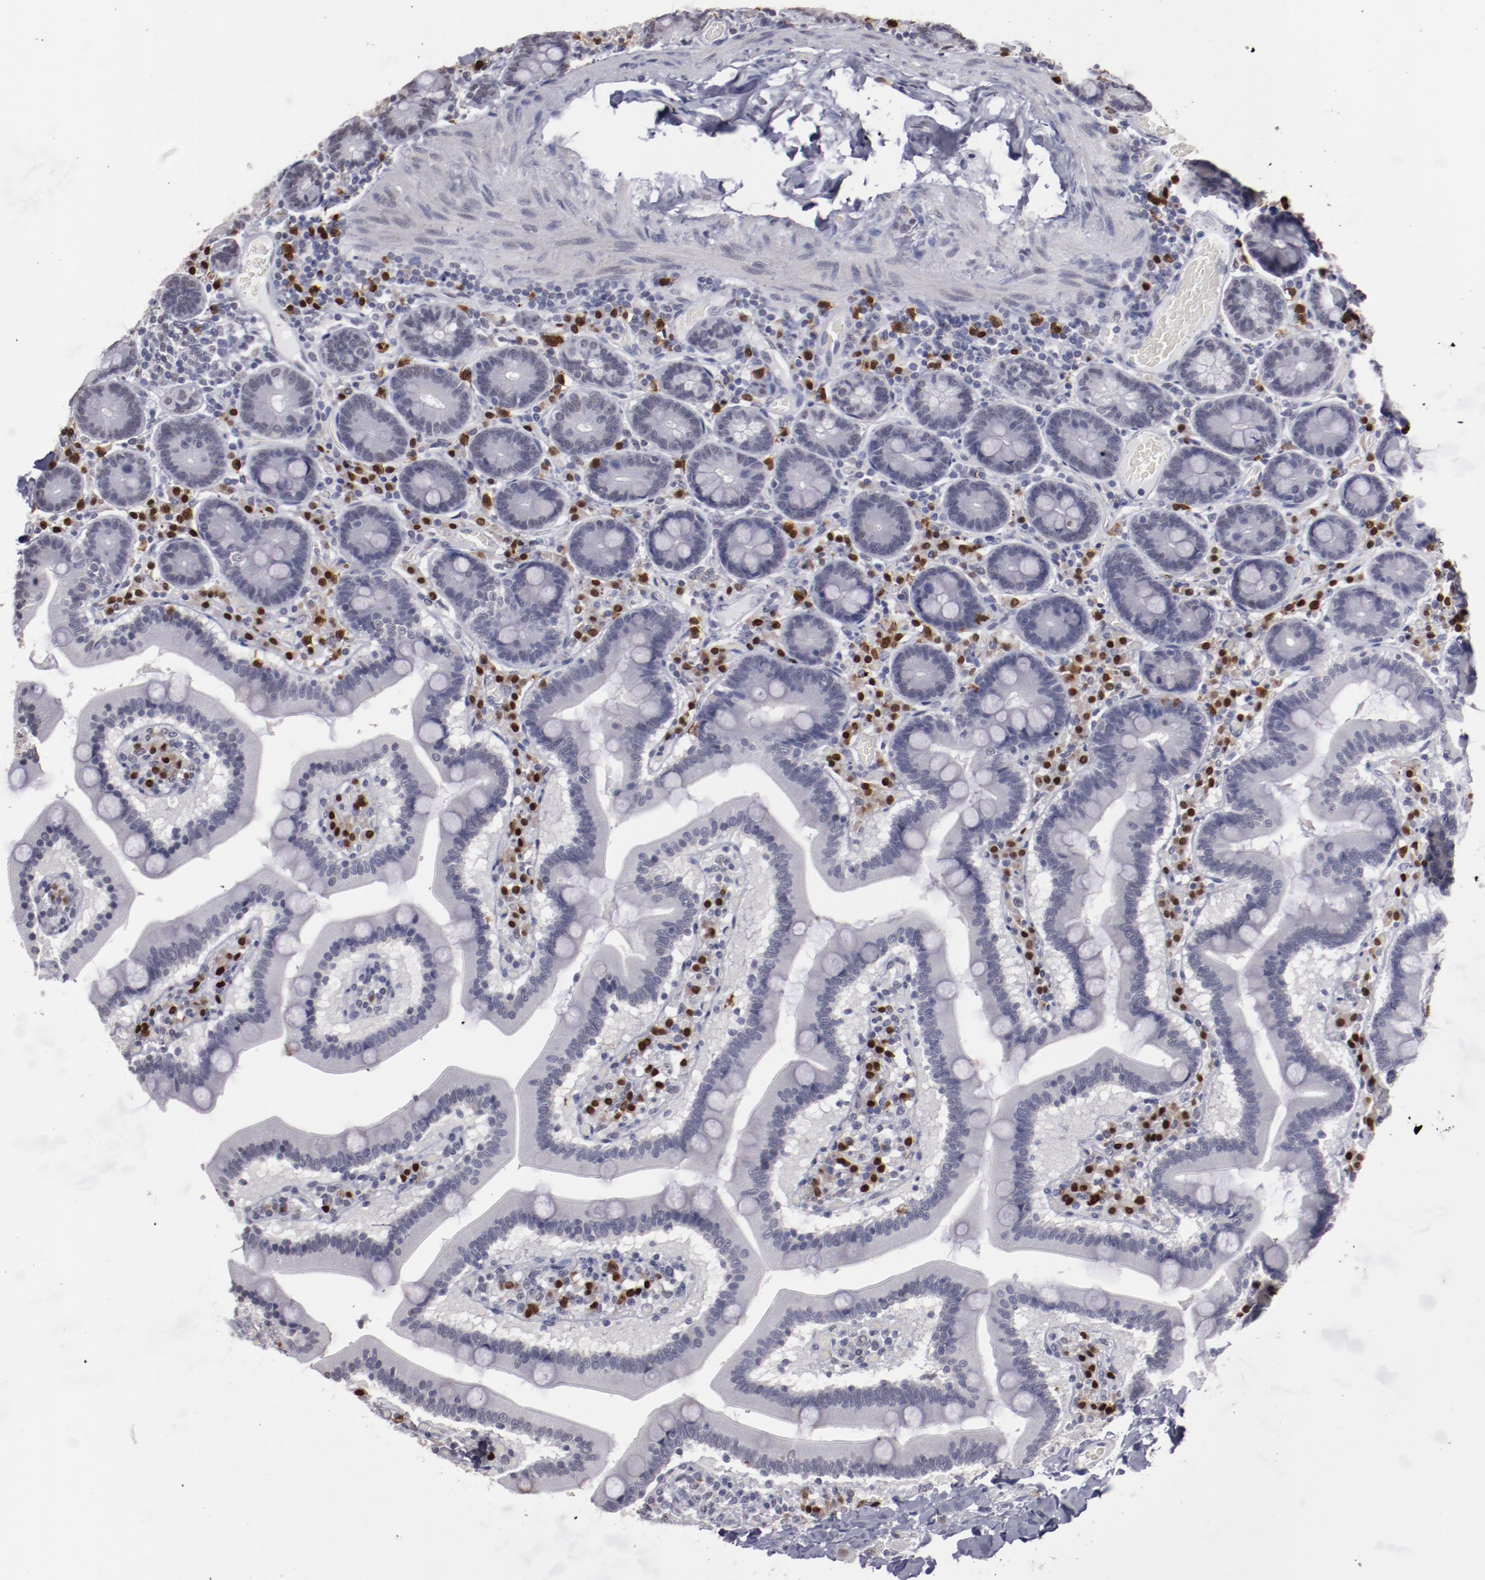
{"staining": {"intensity": "negative", "quantity": "none", "location": "none"}, "tissue": "duodenum", "cell_type": "Glandular cells", "image_type": "normal", "snomed": [{"axis": "morphology", "description": "Normal tissue, NOS"}, {"axis": "topography", "description": "Duodenum"}], "caption": "IHC histopathology image of benign duodenum stained for a protein (brown), which exhibits no positivity in glandular cells. (Immunohistochemistry, brightfield microscopy, high magnification).", "gene": "IRF4", "patient": {"sex": "male", "age": 66}}